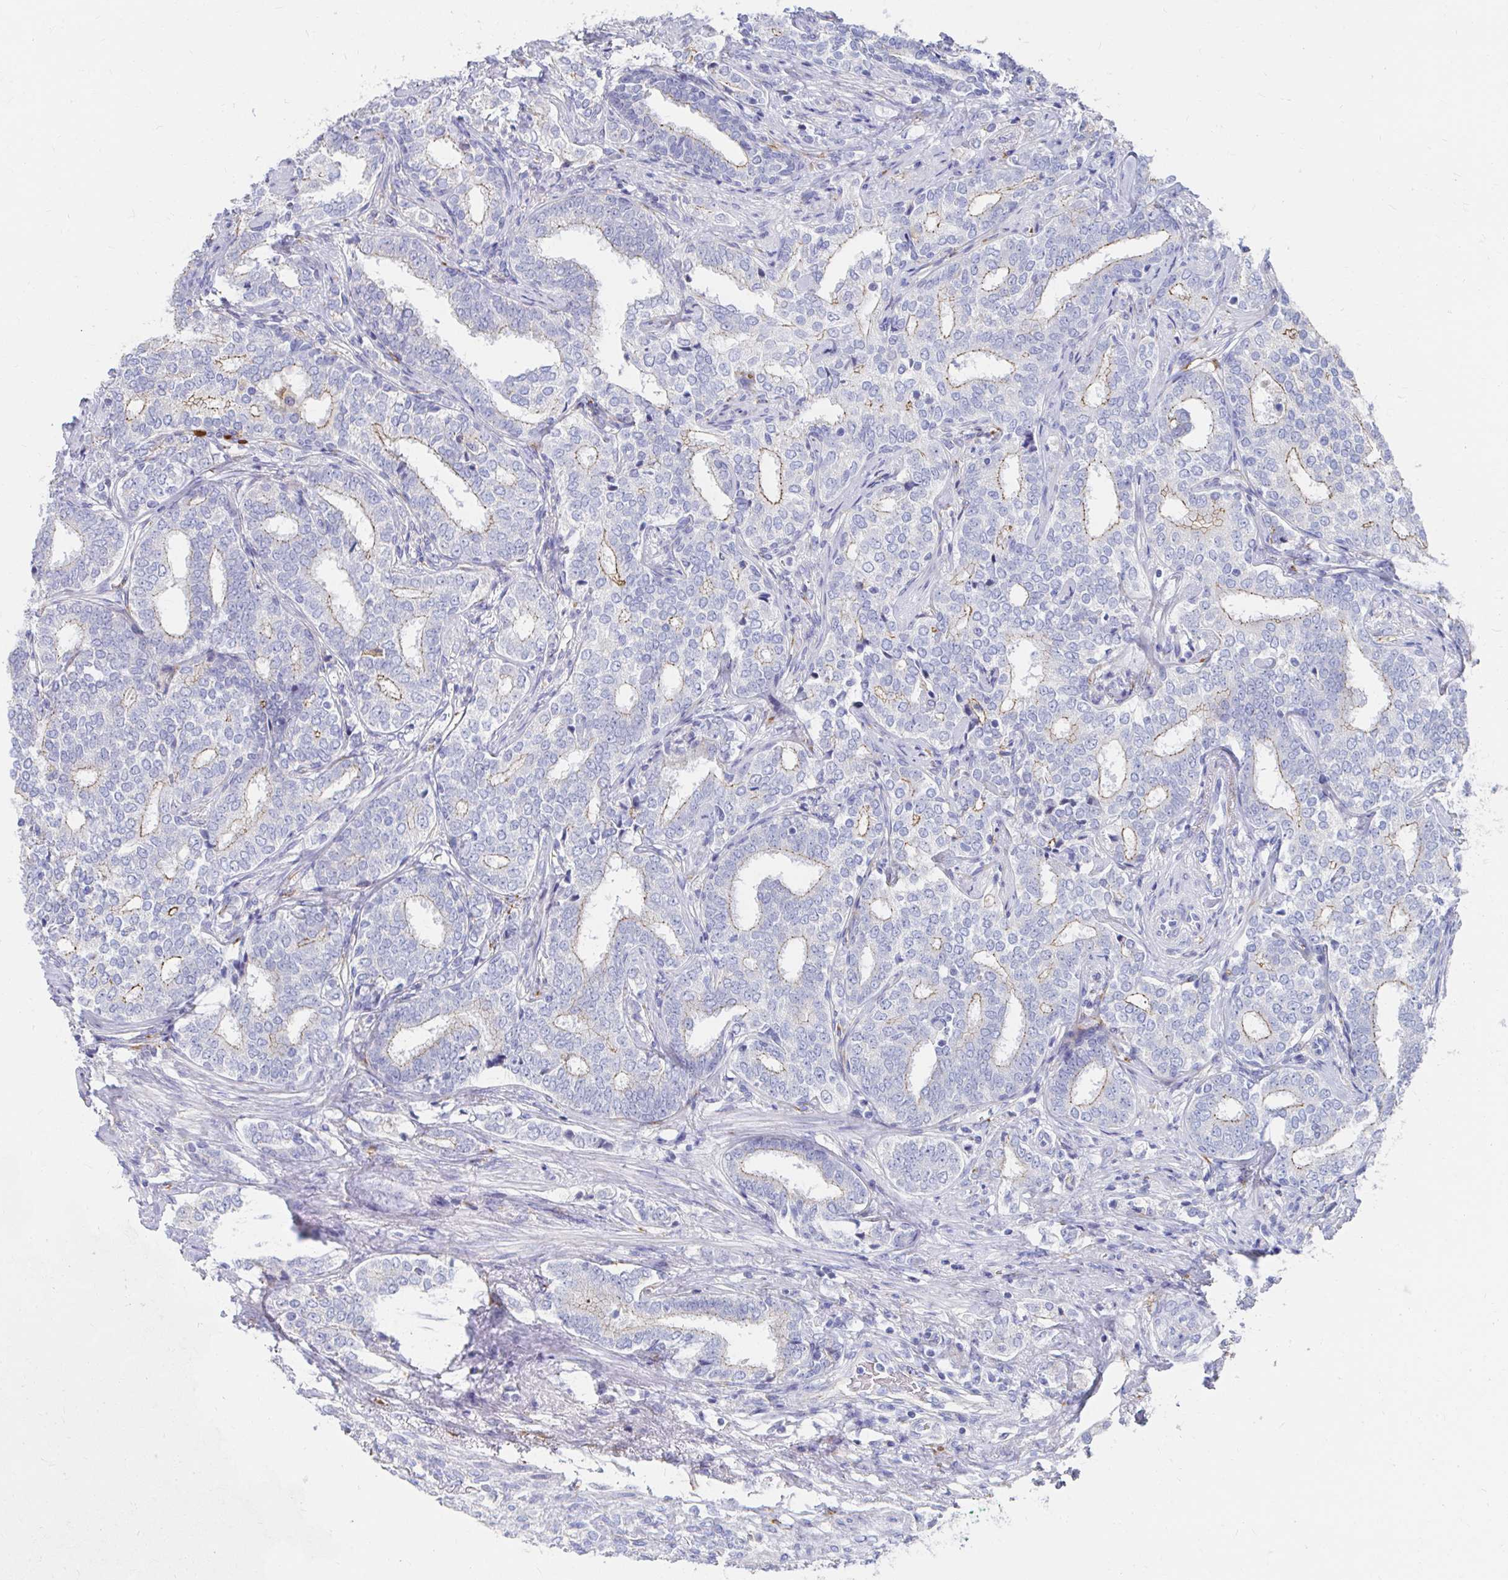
{"staining": {"intensity": "weak", "quantity": "<25%", "location": "cytoplasmic/membranous"}, "tissue": "prostate cancer", "cell_type": "Tumor cells", "image_type": "cancer", "snomed": [{"axis": "morphology", "description": "Adenocarcinoma, High grade"}, {"axis": "topography", "description": "Prostate"}], "caption": "Immunohistochemical staining of prostate high-grade adenocarcinoma shows no significant positivity in tumor cells.", "gene": "LAMC3", "patient": {"sex": "male", "age": 72}}